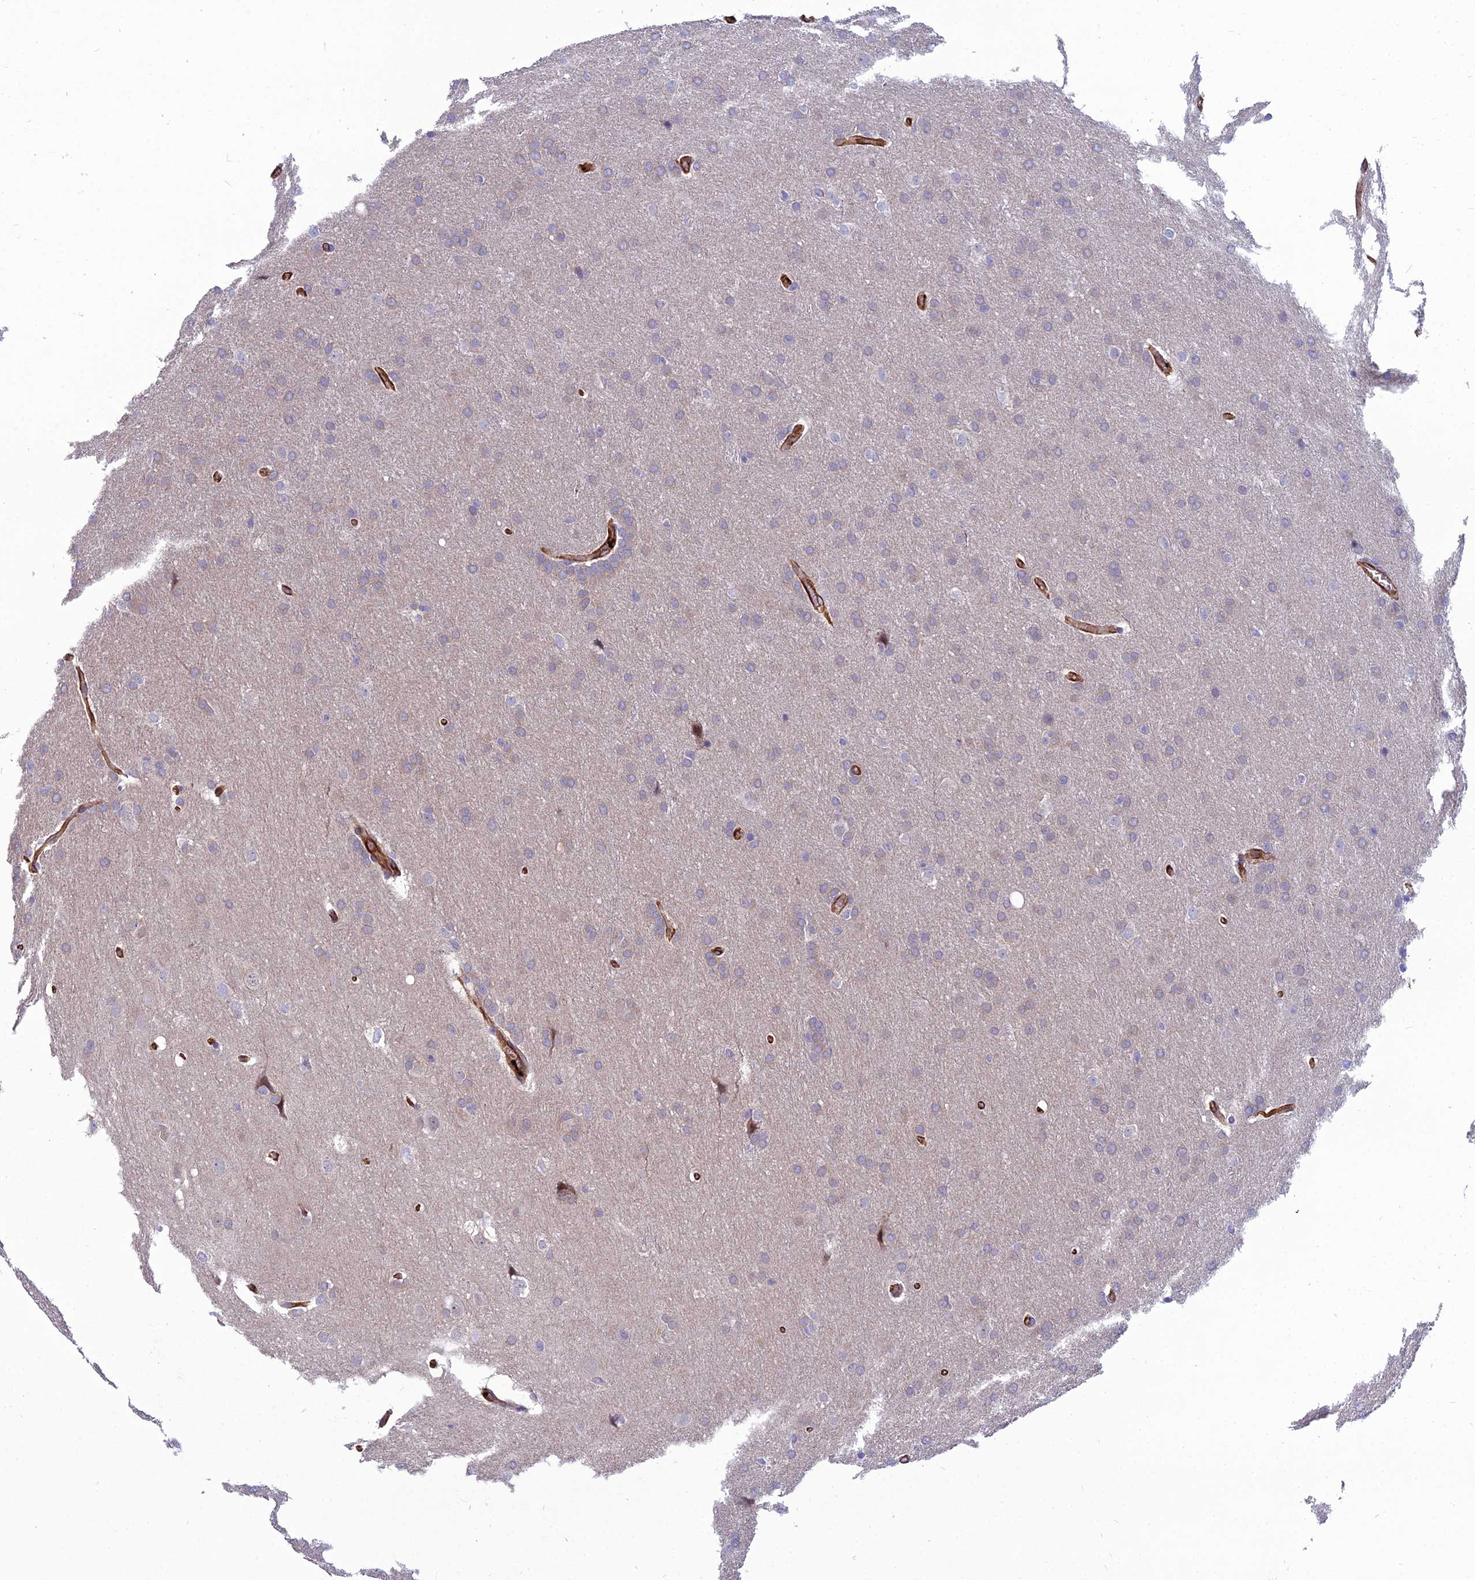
{"staining": {"intensity": "negative", "quantity": "none", "location": "none"}, "tissue": "glioma", "cell_type": "Tumor cells", "image_type": "cancer", "snomed": [{"axis": "morphology", "description": "Glioma, malignant, Low grade"}, {"axis": "topography", "description": "Brain"}], "caption": "This is a micrograph of immunohistochemistry staining of glioma, which shows no staining in tumor cells.", "gene": "PSMD11", "patient": {"sex": "female", "age": 32}}